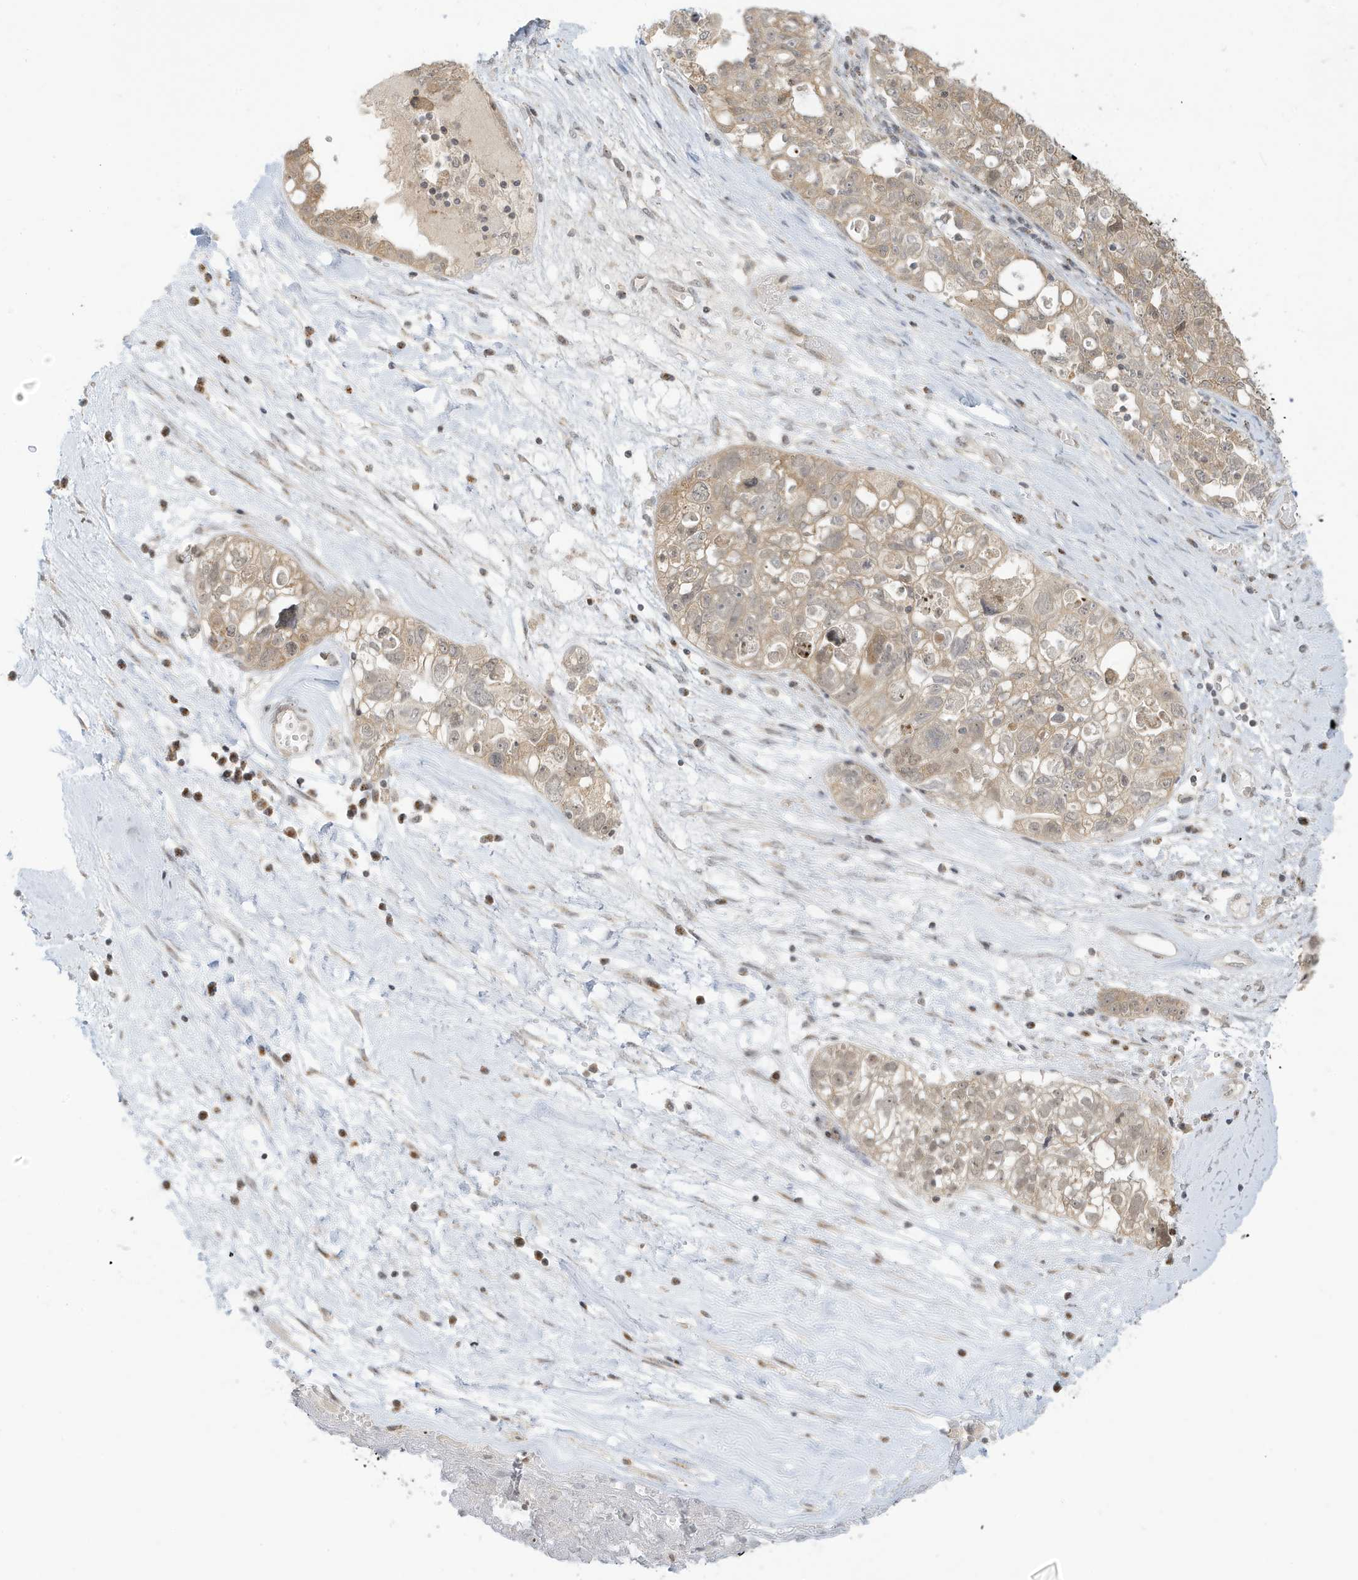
{"staining": {"intensity": "moderate", "quantity": ">75%", "location": "cytoplasmic/membranous"}, "tissue": "ovarian cancer", "cell_type": "Tumor cells", "image_type": "cancer", "snomed": [{"axis": "morphology", "description": "Carcinoma, NOS"}, {"axis": "morphology", "description": "Cystadenocarcinoma, serous, NOS"}, {"axis": "topography", "description": "Ovary"}], "caption": "This micrograph shows ovarian cancer (carcinoma) stained with immunohistochemistry (IHC) to label a protein in brown. The cytoplasmic/membranous of tumor cells show moderate positivity for the protein. Nuclei are counter-stained blue.", "gene": "TAB3", "patient": {"sex": "female", "age": 69}}